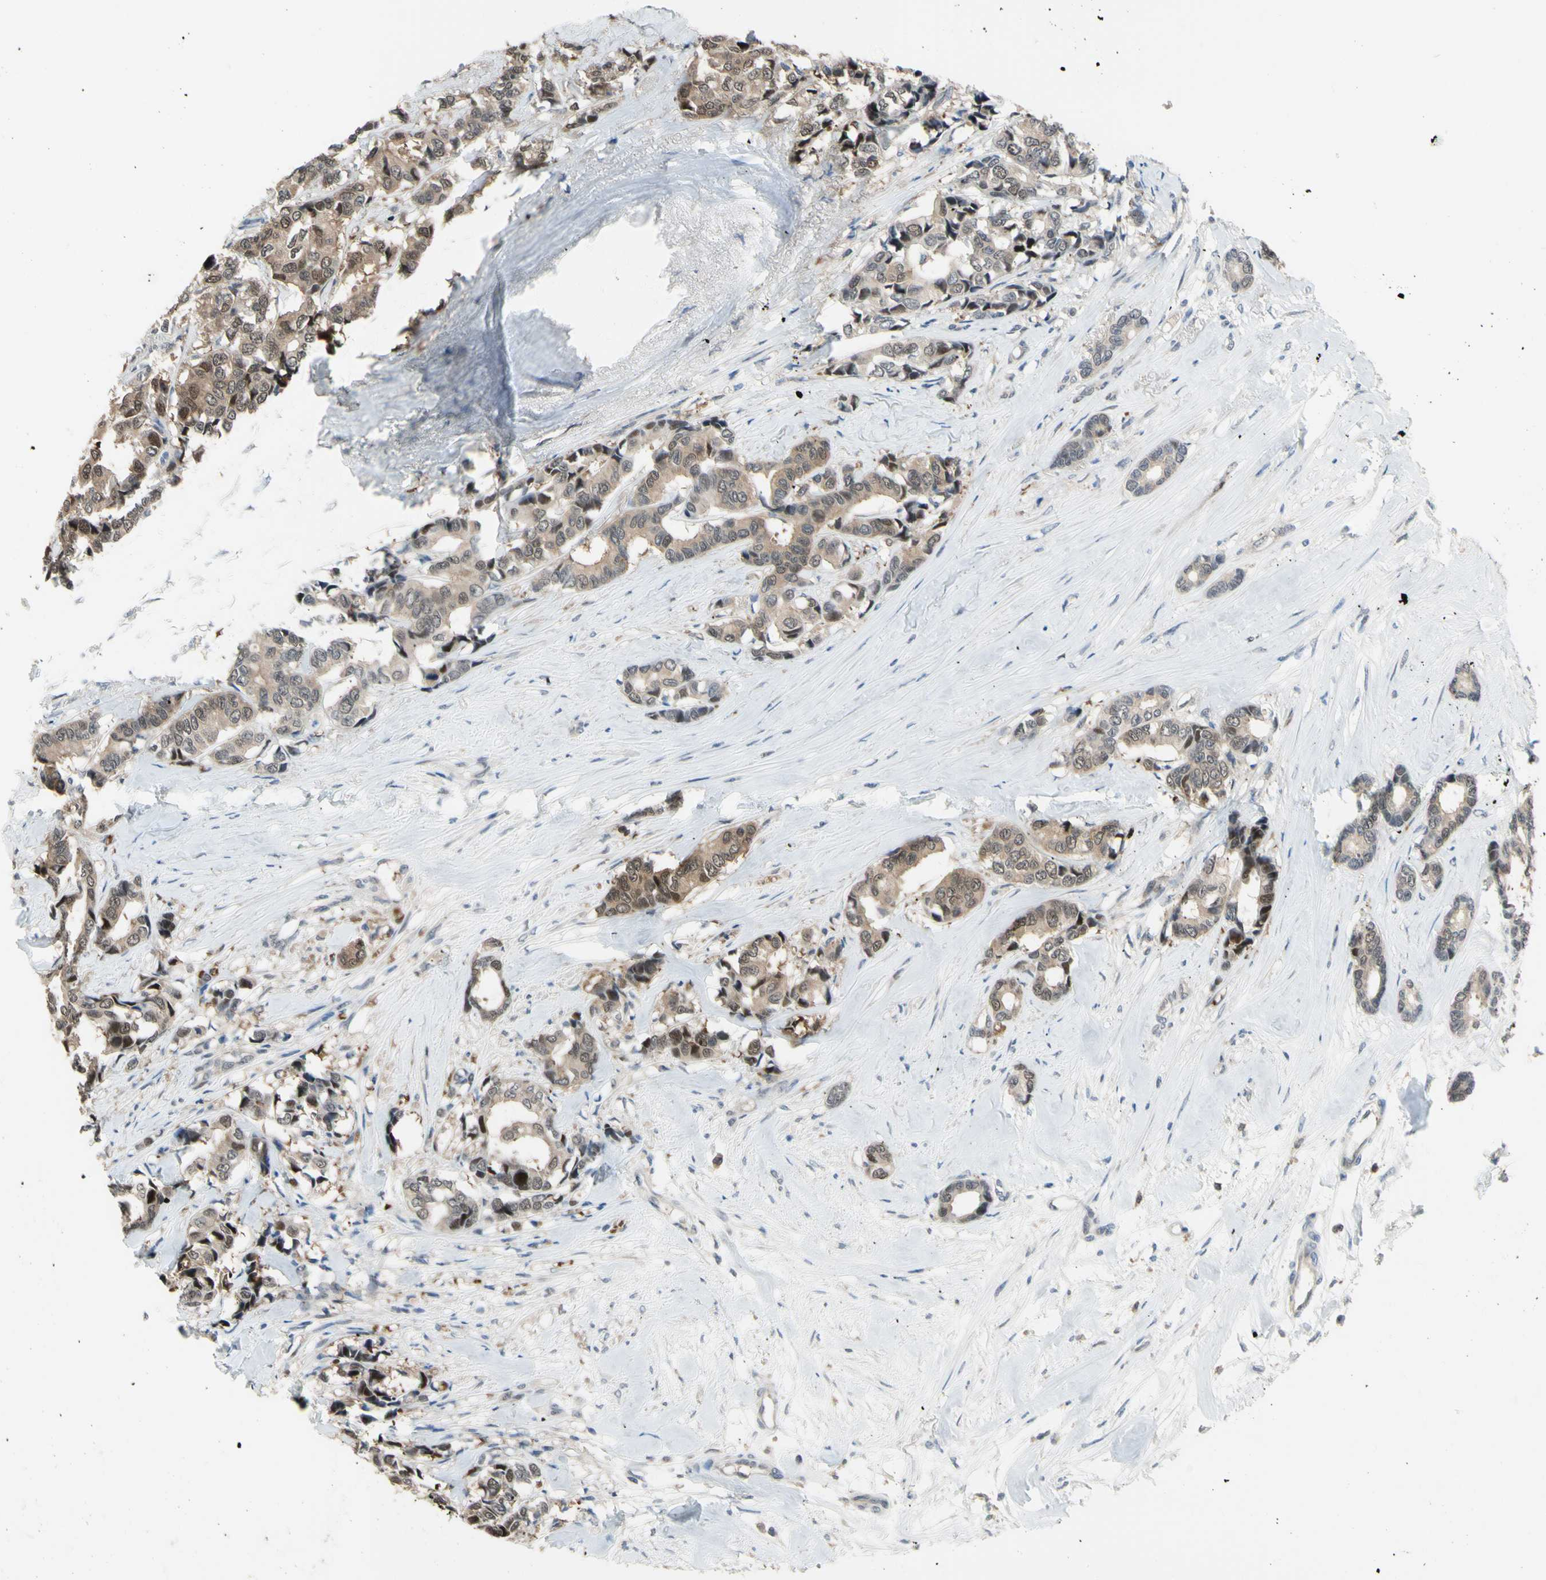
{"staining": {"intensity": "weak", "quantity": ">75%", "location": "cytoplasmic/membranous"}, "tissue": "breast cancer", "cell_type": "Tumor cells", "image_type": "cancer", "snomed": [{"axis": "morphology", "description": "Duct carcinoma"}, {"axis": "topography", "description": "Breast"}], "caption": "Breast invasive ductal carcinoma stained with immunohistochemistry shows weak cytoplasmic/membranous positivity in about >75% of tumor cells. The staining is performed using DAB brown chromogen to label protein expression. The nuclei are counter-stained blue using hematoxylin.", "gene": "HSPA4", "patient": {"sex": "female", "age": 87}}